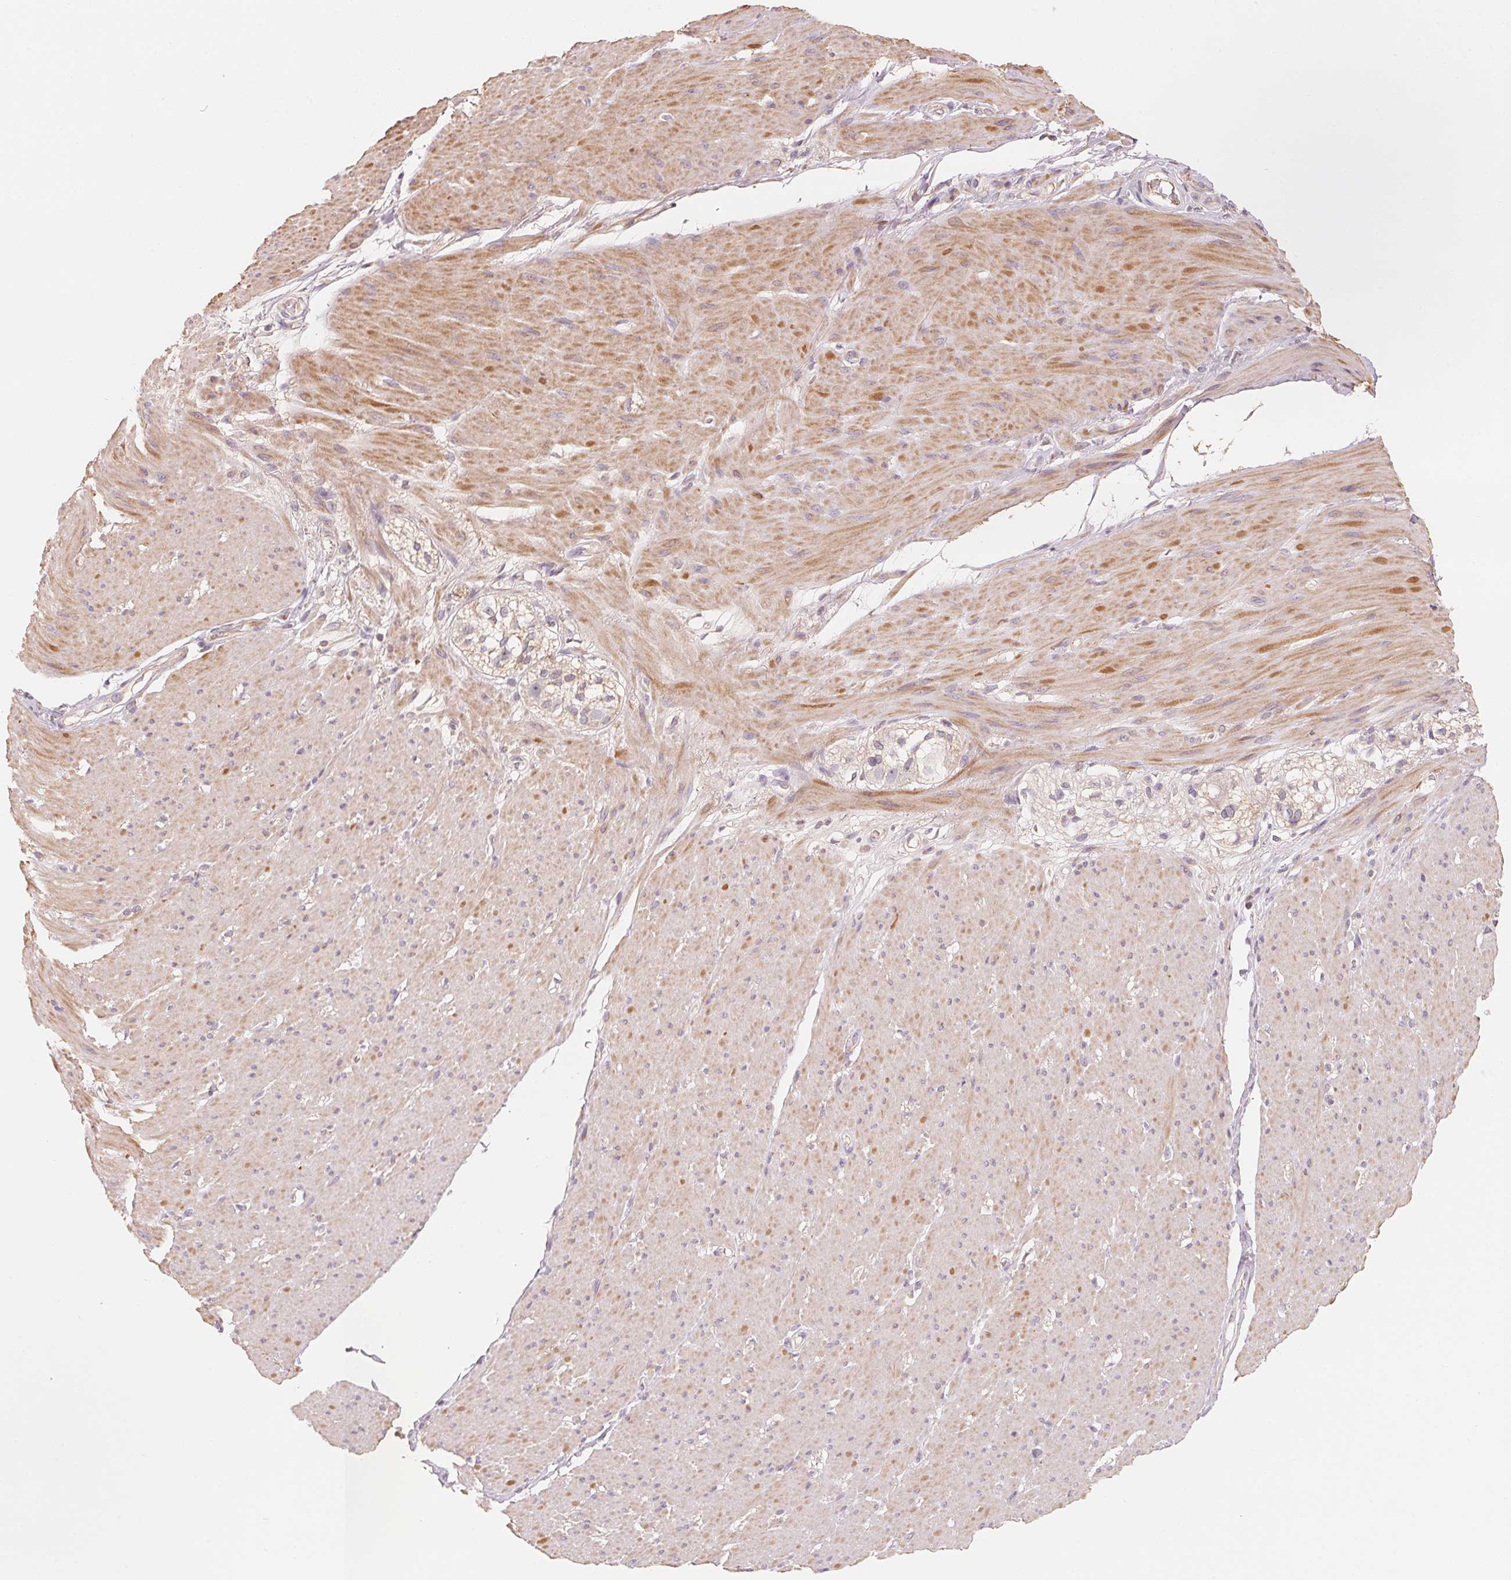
{"staining": {"intensity": "moderate", "quantity": "<25%", "location": "cytoplasmic/membranous"}, "tissue": "smooth muscle", "cell_type": "Smooth muscle cells", "image_type": "normal", "snomed": [{"axis": "morphology", "description": "Normal tissue, NOS"}, {"axis": "topography", "description": "Smooth muscle"}, {"axis": "topography", "description": "Rectum"}], "caption": "Unremarkable smooth muscle displays moderate cytoplasmic/membranous expression in about <25% of smooth muscle cells.", "gene": "CFHR2", "patient": {"sex": "male", "age": 53}}